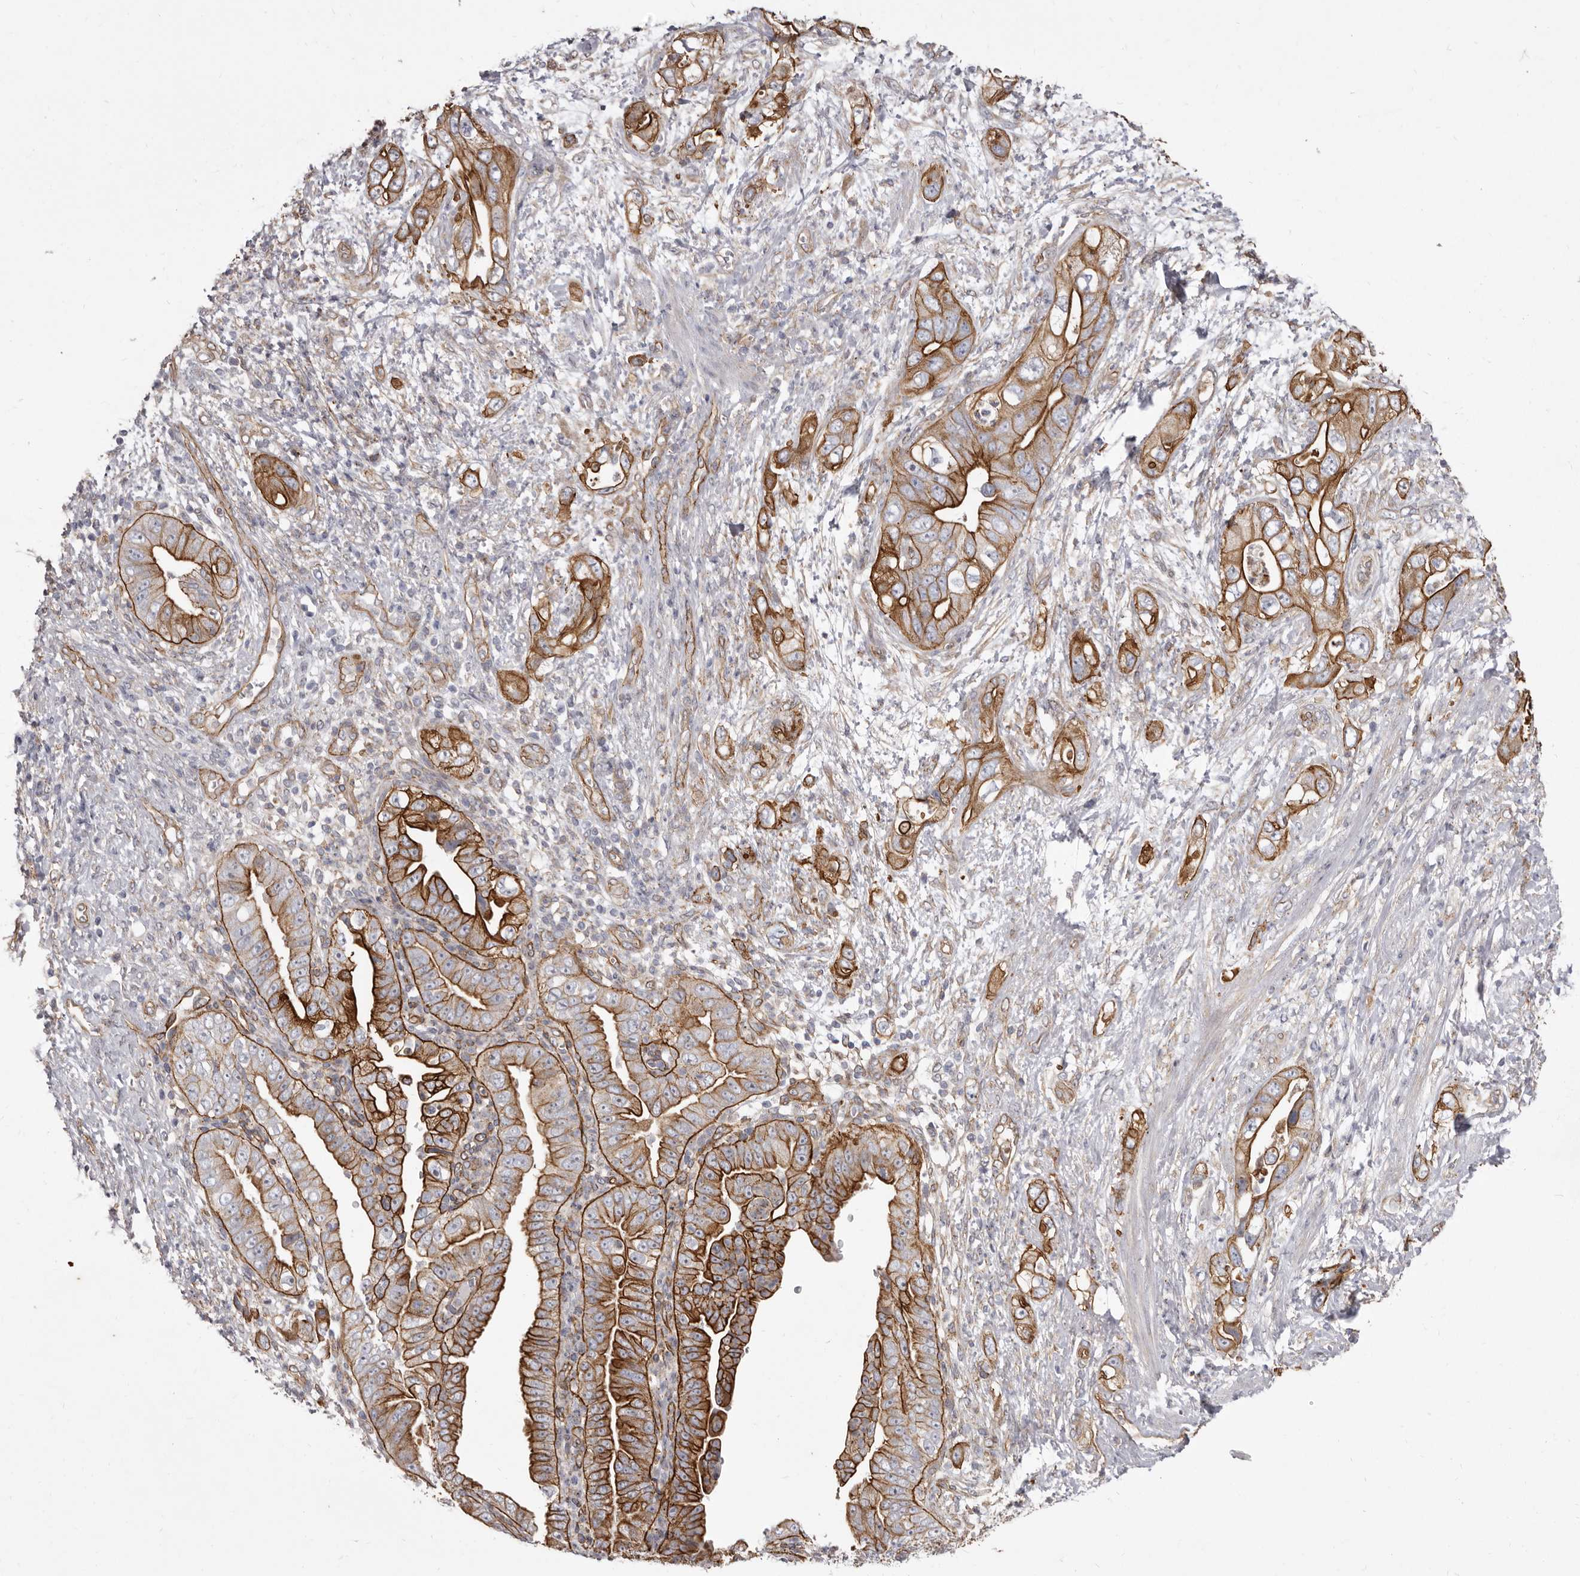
{"staining": {"intensity": "strong", "quantity": "25%-75%", "location": "cytoplasmic/membranous"}, "tissue": "pancreatic cancer", "cell_type": "Tumor cells", "image_type": "cancer", "snomed": [{"axis": "morphology", "description": "Adenocarcinoma, NOS"}, {"axis": "topography", "description": "Pancreas"}], "caption": "Immunohistochemistry of human adenocarcinoma (pancreatic) exhibits high levels of strong cytoplasmic/membranous expression in about 25%-75% of tumor cells.", "gene": "P2RX6", "patient": {"sex": "female", "age": 78}}